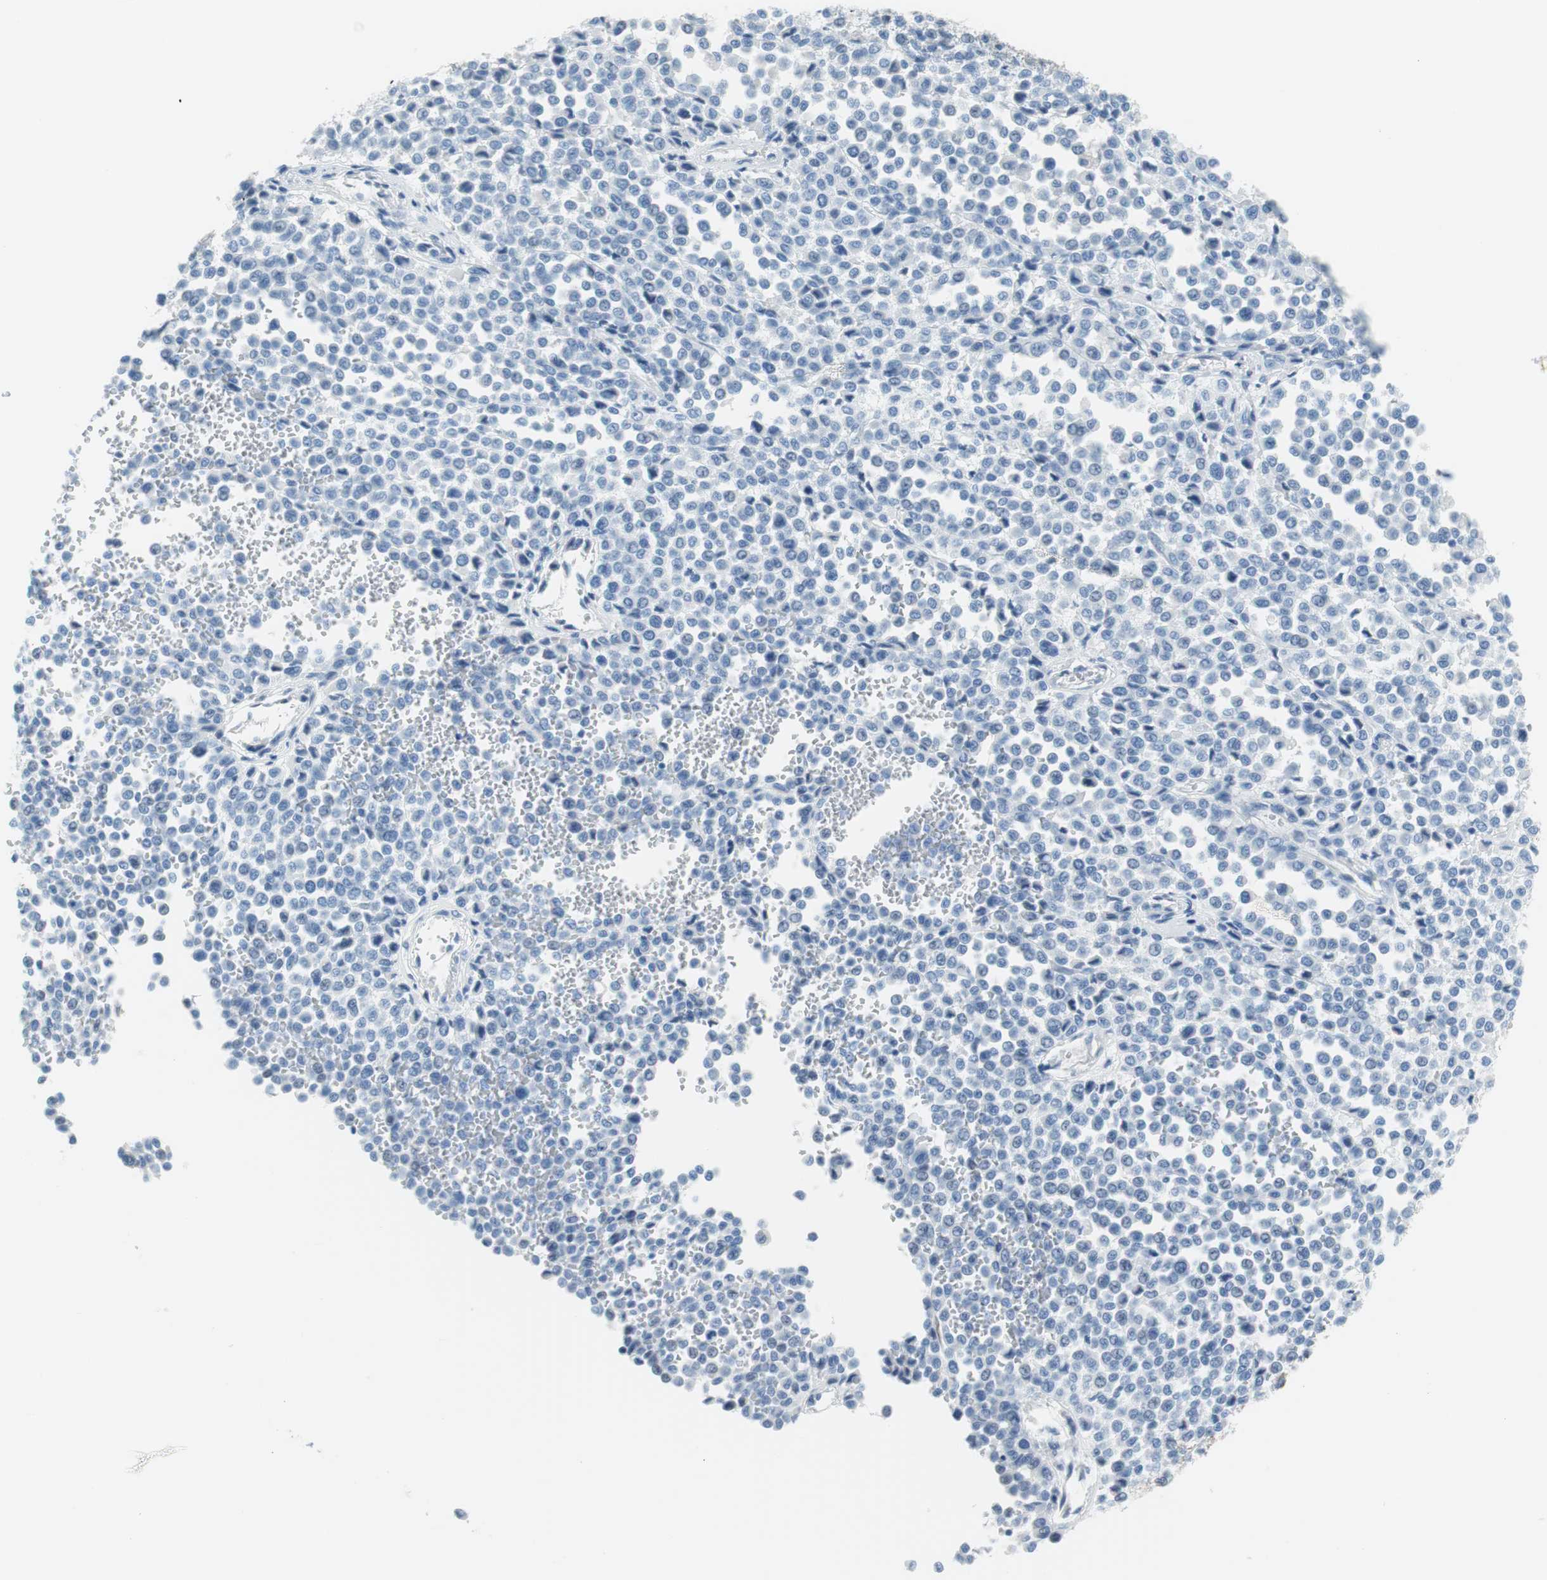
{"staining": {"intensity": "negative", "quantity": "none", "location": "none"}, "tissue": "melanoma", "cell_type": "Tumor cells", "image_type": "cancer", "snomed": [{"axis": "morphology", "description": "Malignant melanoma, Metastatic site"}, {"axis": "topography", "description": "Pancreas"}], "caption": "Tumor cells show no significant protein expression in malignant melanoma (metastatic site). The staining was performed using DAB to visualize the protein expression in brown, while the nuclei were stained in blue with hematoxylin (Magnification: 20x).", "gene": "MYH1", "patient": {"sex": "female", "age": 30}}